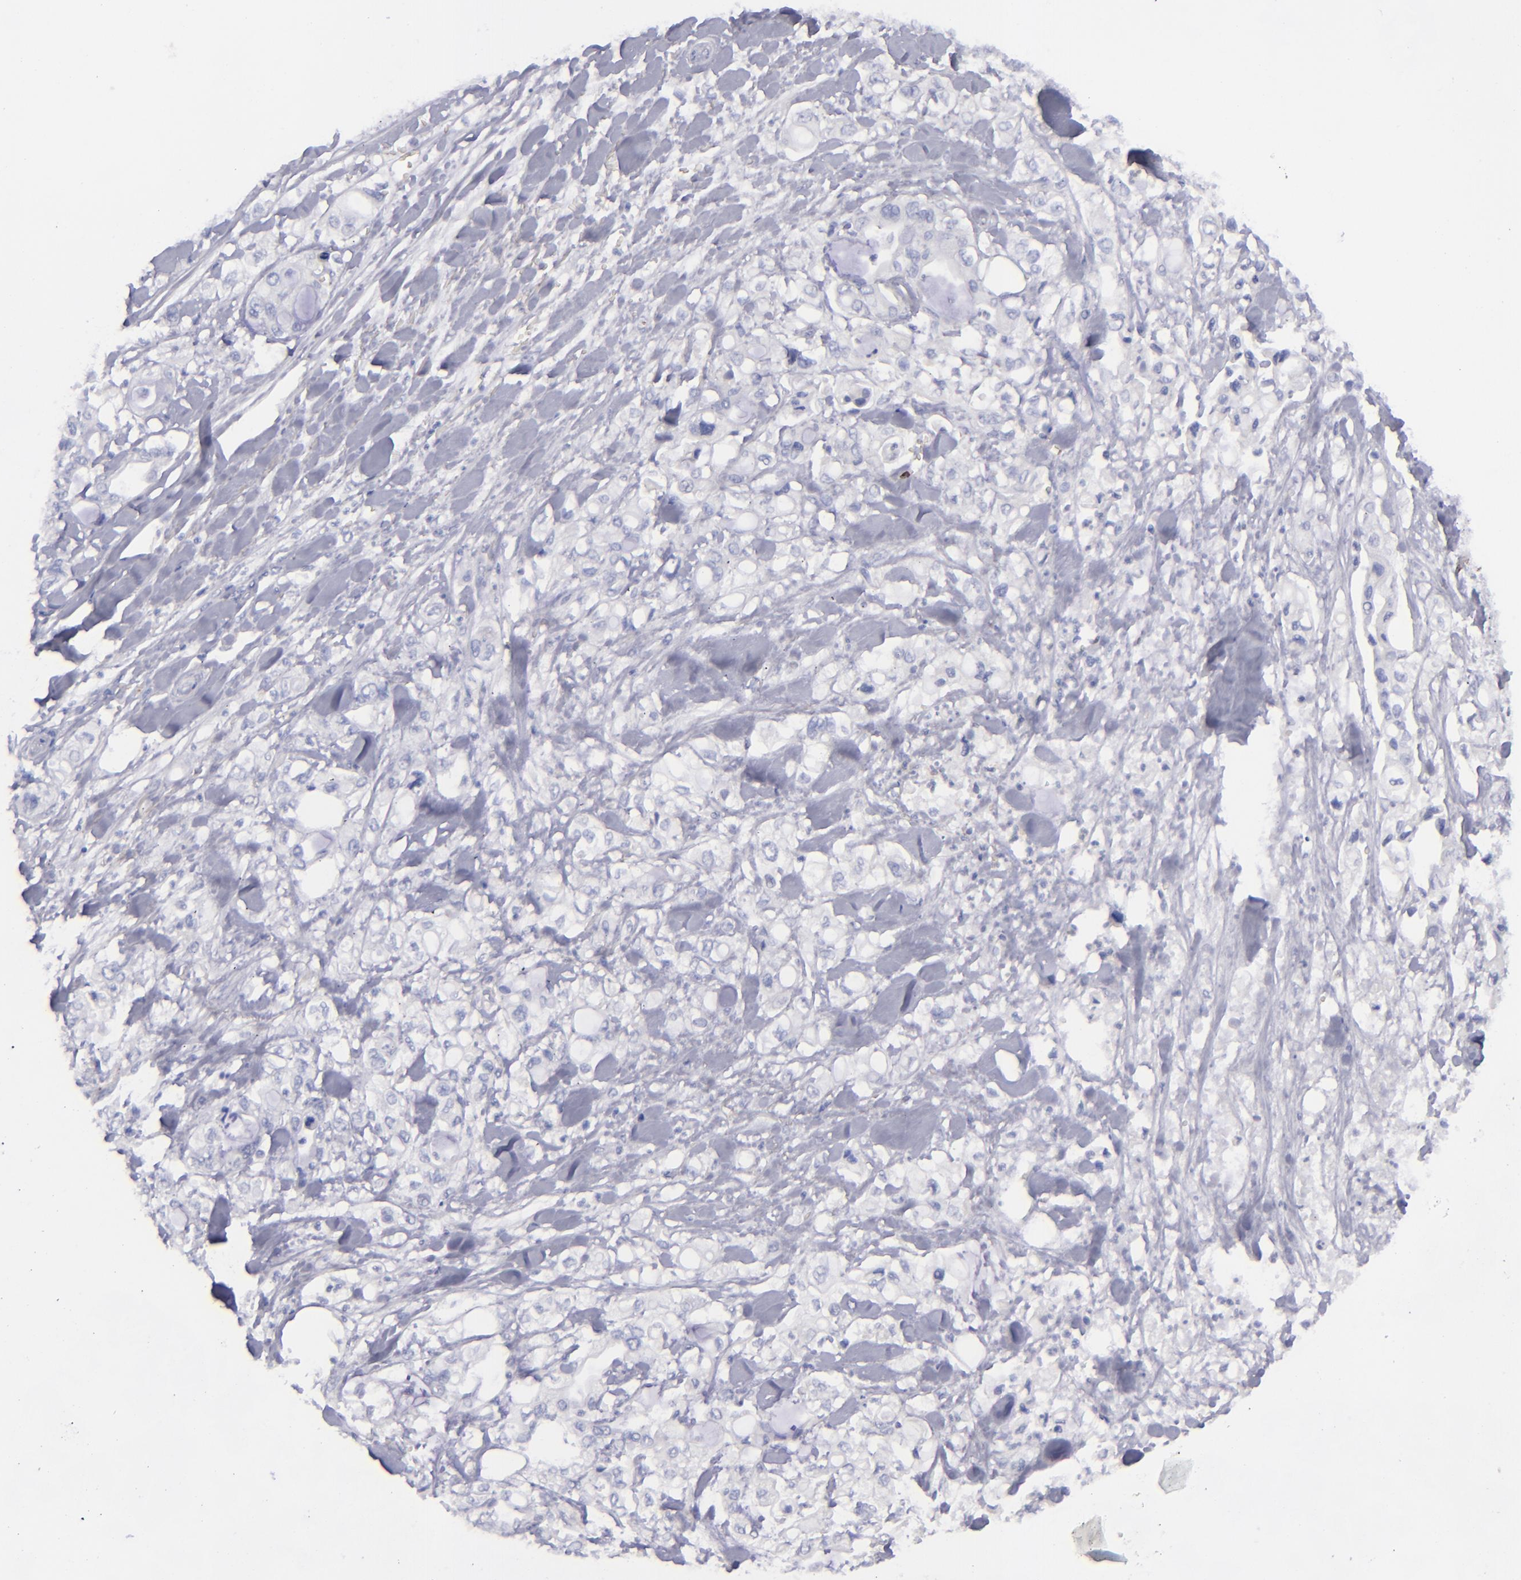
{"staining": {"intensity": "negative", "quantity": "none", "location": "none"}, "tissue": "pancreatic cancer", "cell_type": "Tumor cells", "image_type": "cancer", "snomed": [{"axis": "morphology", "description": "Adenocarcinoma, NOS"}, {"axis": "topography", "description": "Pancreas"}], "caption": "High magnification brightfield microscopy of adenocarcinoma (pancreatic) stained with DAB (3,3'-diaminobenzidine) (brown) and counterstained with hematoxylin (blue): tumor cells show no significant expression. The staining is performed using DAB brown chromogen with nuclei counter-stained in using hematoxylin.", "gene": "CD27", "patient": {"sex": "male", "age": 70}}